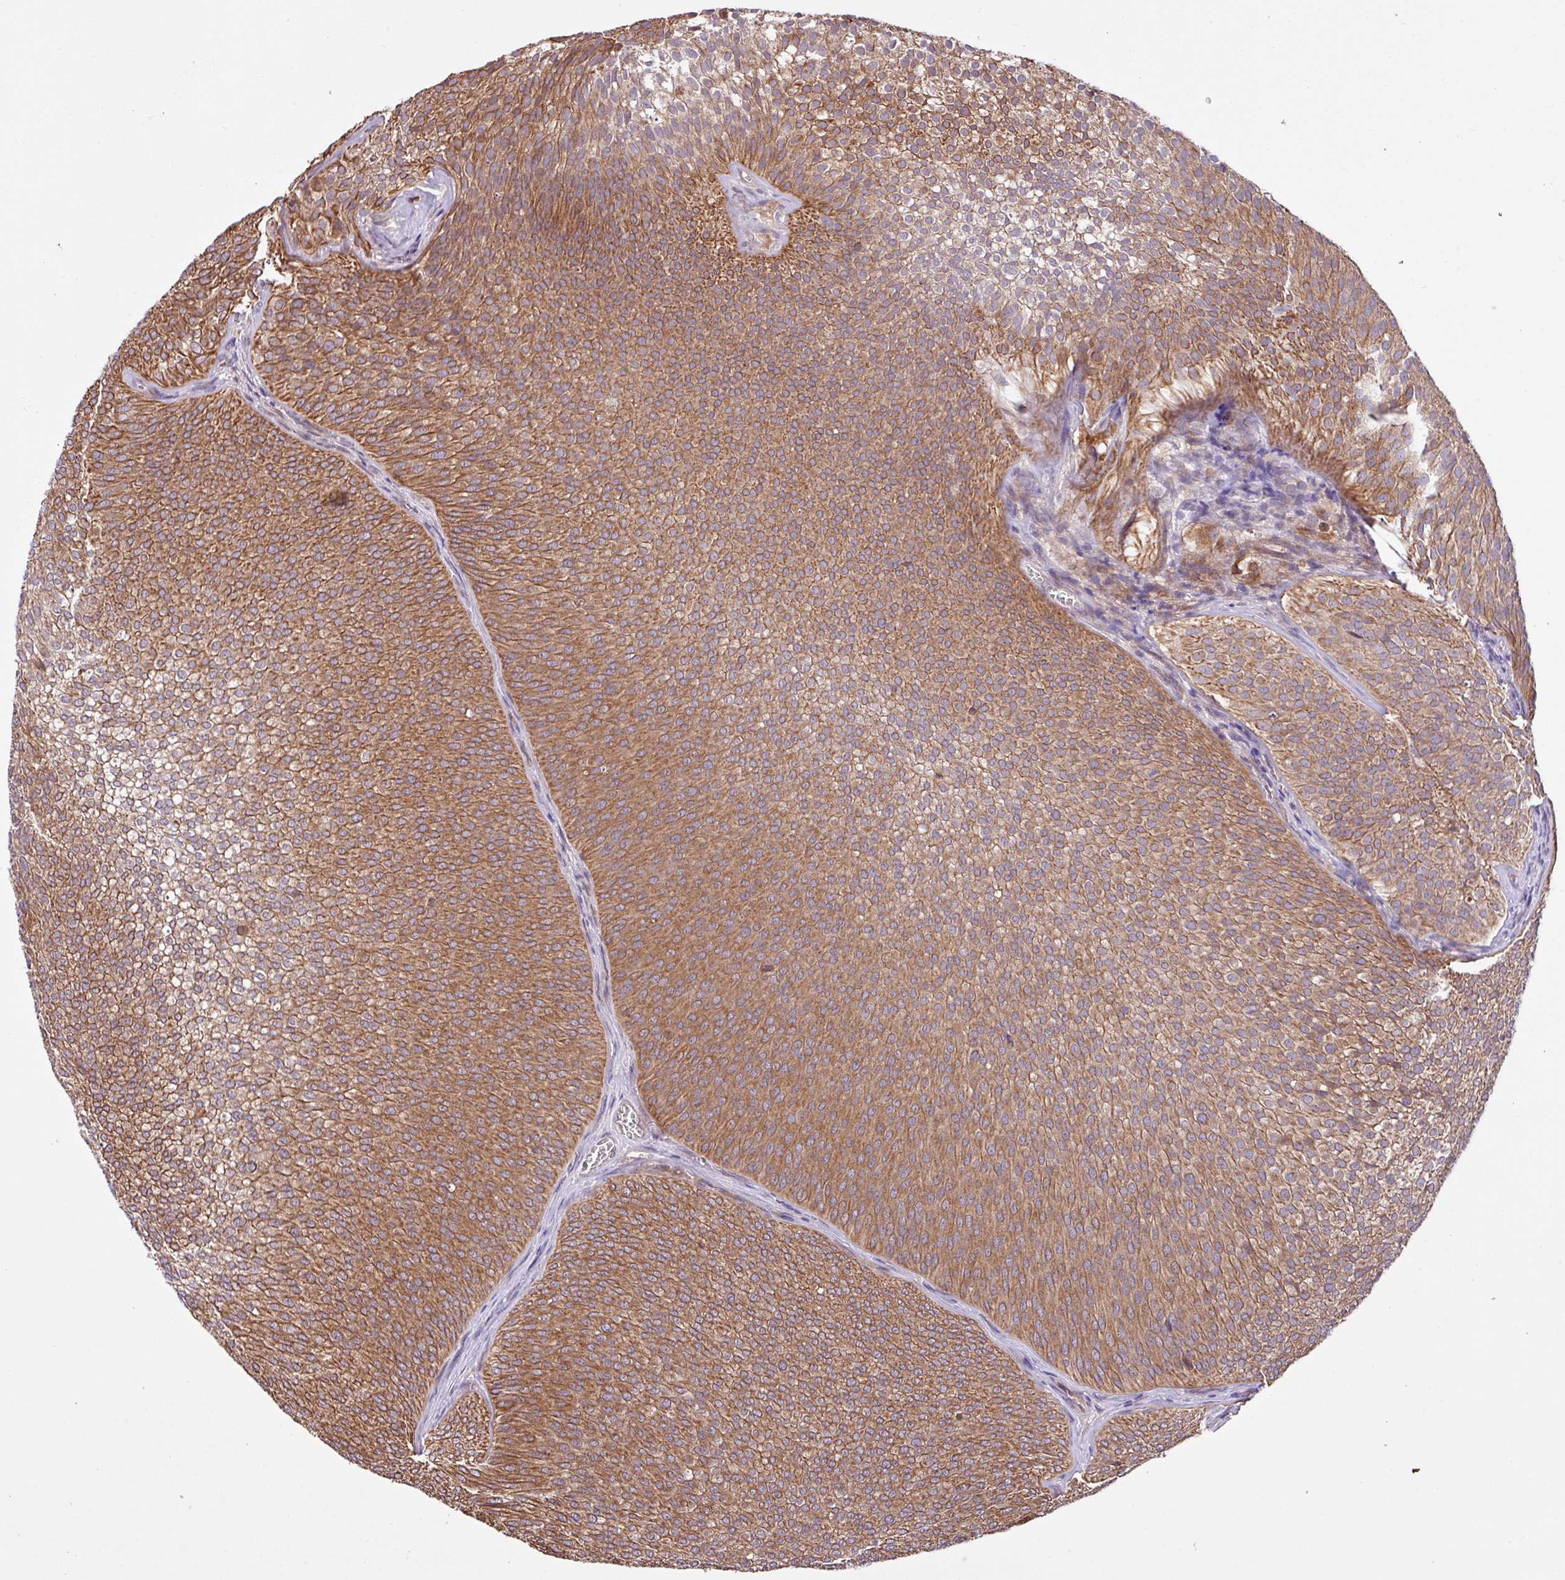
{"staining": {"intensity": "moderate", "quantity": ">75%", "location": "cytoplasmic/membranous"}, "tissue": "urothelial cancer", "cell_type": "Tumor cells", "image_type": "cancer", "snomed": [{"axis": "morphology", "description": "Urothelial carcinoma, Low grade"}, {"axis": "topography", "description": "Urinary bladder"}], "caption": "Brown immunohistochemical staining in low-grade urothelial carcinoma displays moderate cytoplasmic/membranous staining in about >75% of tumor cells.", "gene": "TIMM10B", "patient": {"sex": "male", "age": 91}}